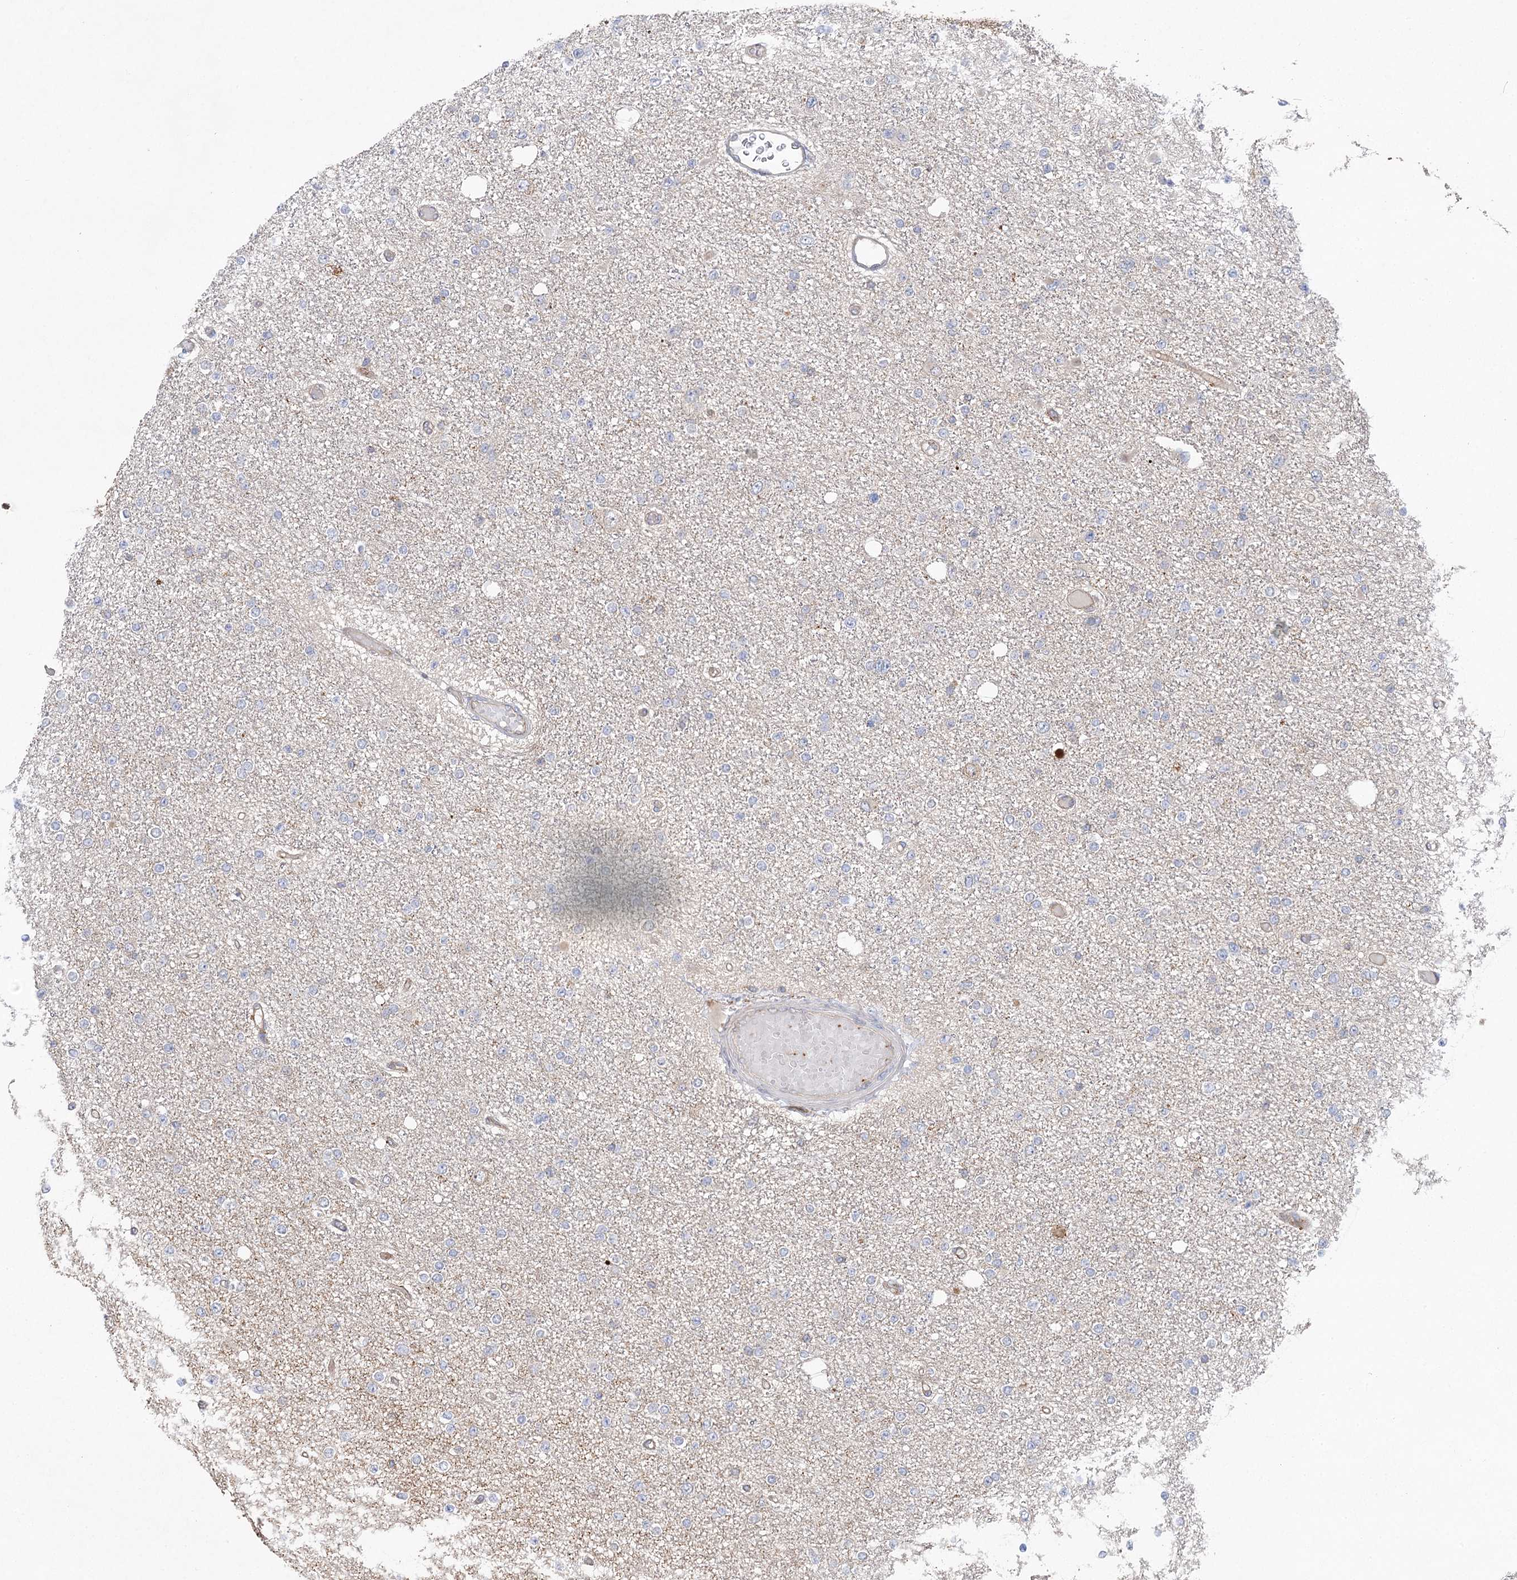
{"staining": {"intensity": "negative", "quantity": "none", "location": "none"}, "tissue": "glioma", "cell_type": "Tumor cells", "image_type": "cancer", "snomed": [{"axis": "morphology", "description": "Glioma, malignant, Low grade"}, {"axis": "topography", "description": "Brain"}], "caption": "Immunohistochemistry (IHC) image of human glioma stained for a protein (brown), which demonstrates no staining in tumor cells. Brightfield microscopy of IHC stained with DAB (3,3'-diaminobenzidine) (brown) and hematoxylin (blue), captured at high magnification.", "gene": "VPS37B", "patient": {"sex": "female", "age": 22}}